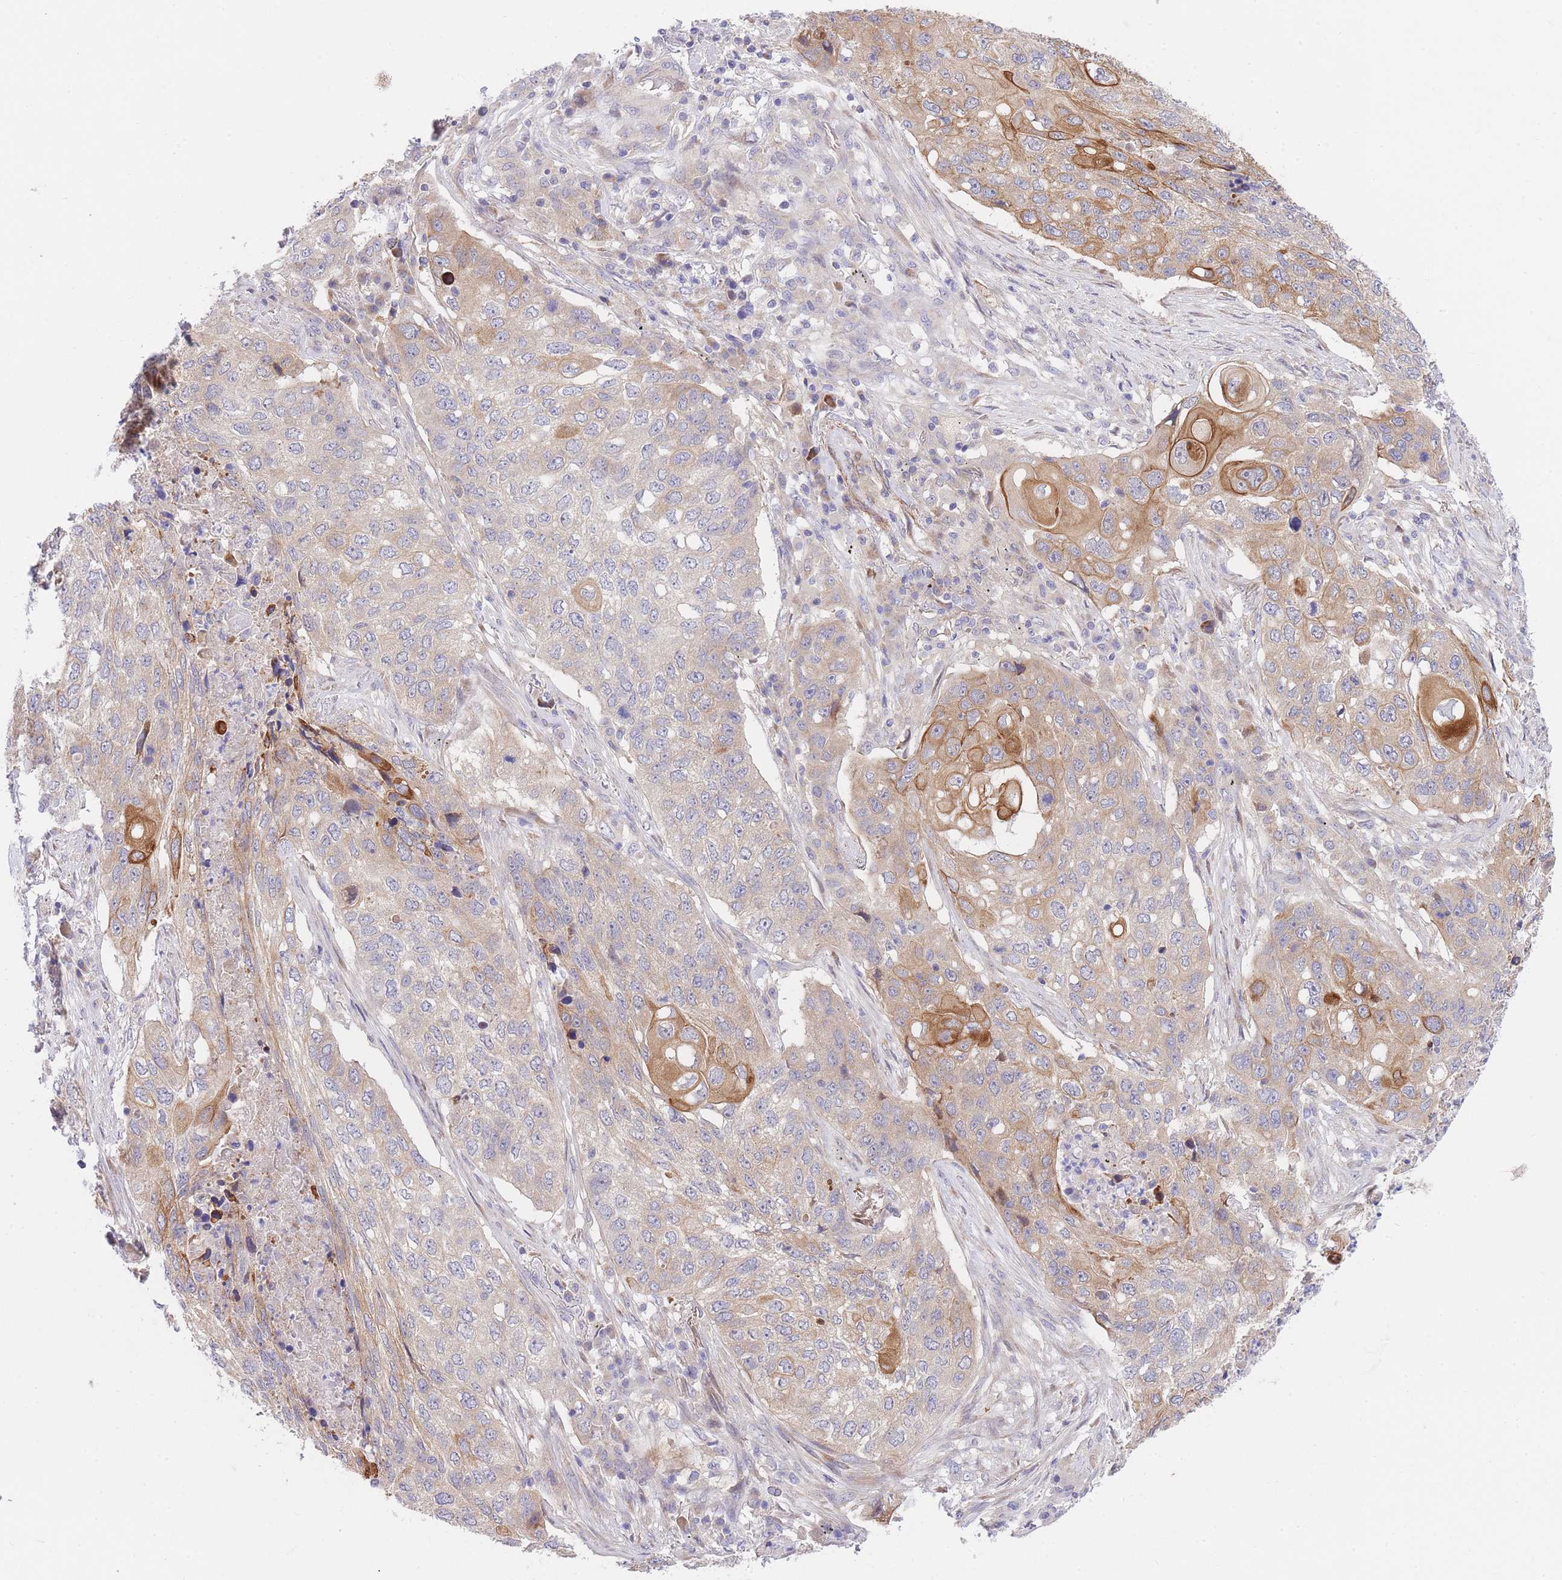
{"staining": {"intensity": "moderate", "quantity": "<25%", "location": "cytoplasmic/membranous"}, "tissue": "lung cancer", "cell_type": "Tumor cells", "image_type": "cancer", "snomed": [{"axis": "morphology", "description": "Squamous cell carcinoma, NOS"}, {"axis": "topography", "description": "Lung"}], "caption": "Brown immunohistochemical staining in squamous cell carcinoma (lung) shows moderate cytoplasmic/membranous staining in about <25% of tumor cells.", "gene": "CHAC1", "patient": {"sex": "female", "age": 63}}